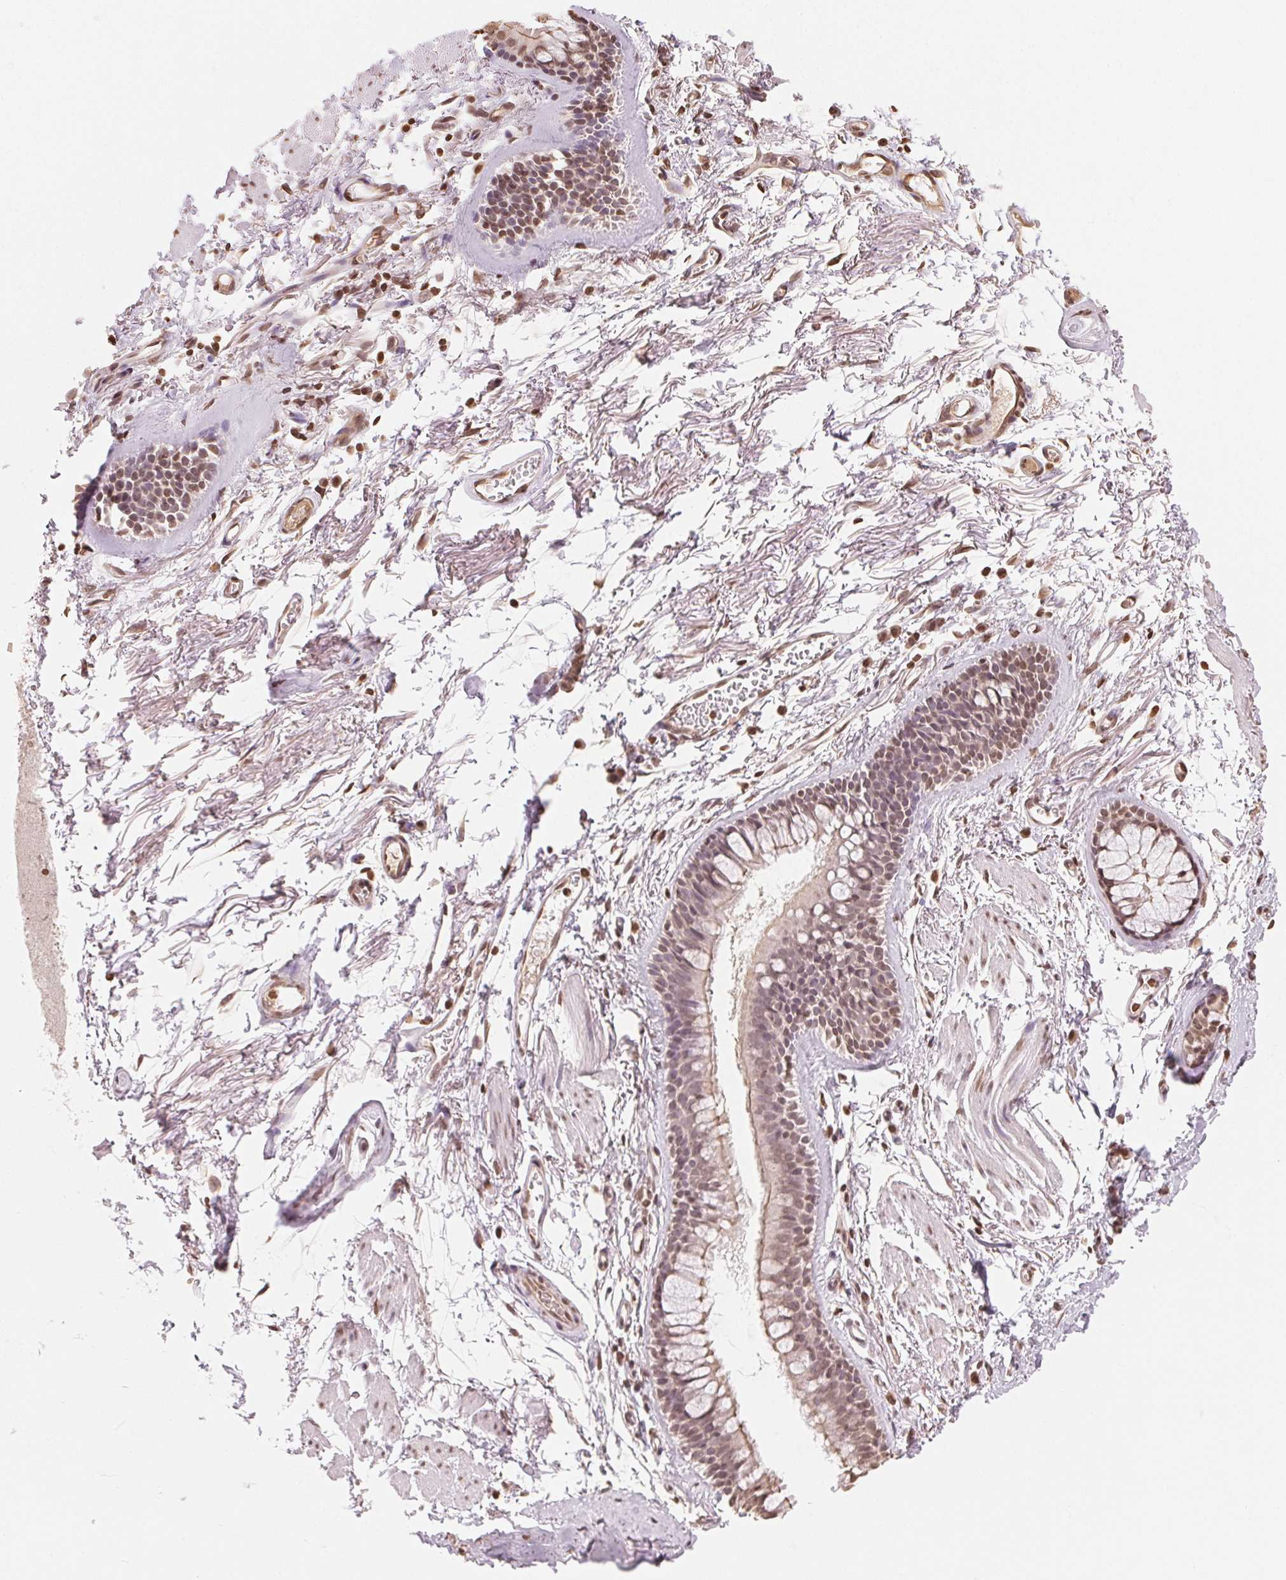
{"staining": {"intensity": "moderate", "quantity": "25%-75%", "location": "nuclear"}, "tissue": "adipose tissue", "cell_type": "Adipocytes", "image_type": "normal", "snomed": [{"axis": "morphology", "description": "Normal tissue, NOS"}, {"axis": "topography", "description": "Cartilage tissue"}, {"axis": "topography", "description": "Bronchus"}], "caption": "This histopathology image exhibits normal adipose tissue stained with IHC to label a protein in brown. The nuclear of adipocytes show moderate positivity for the protein. Nuclei are counter-stained blue.", "gene": "TBP", "patient": {"sex": "female", "age": 79}}